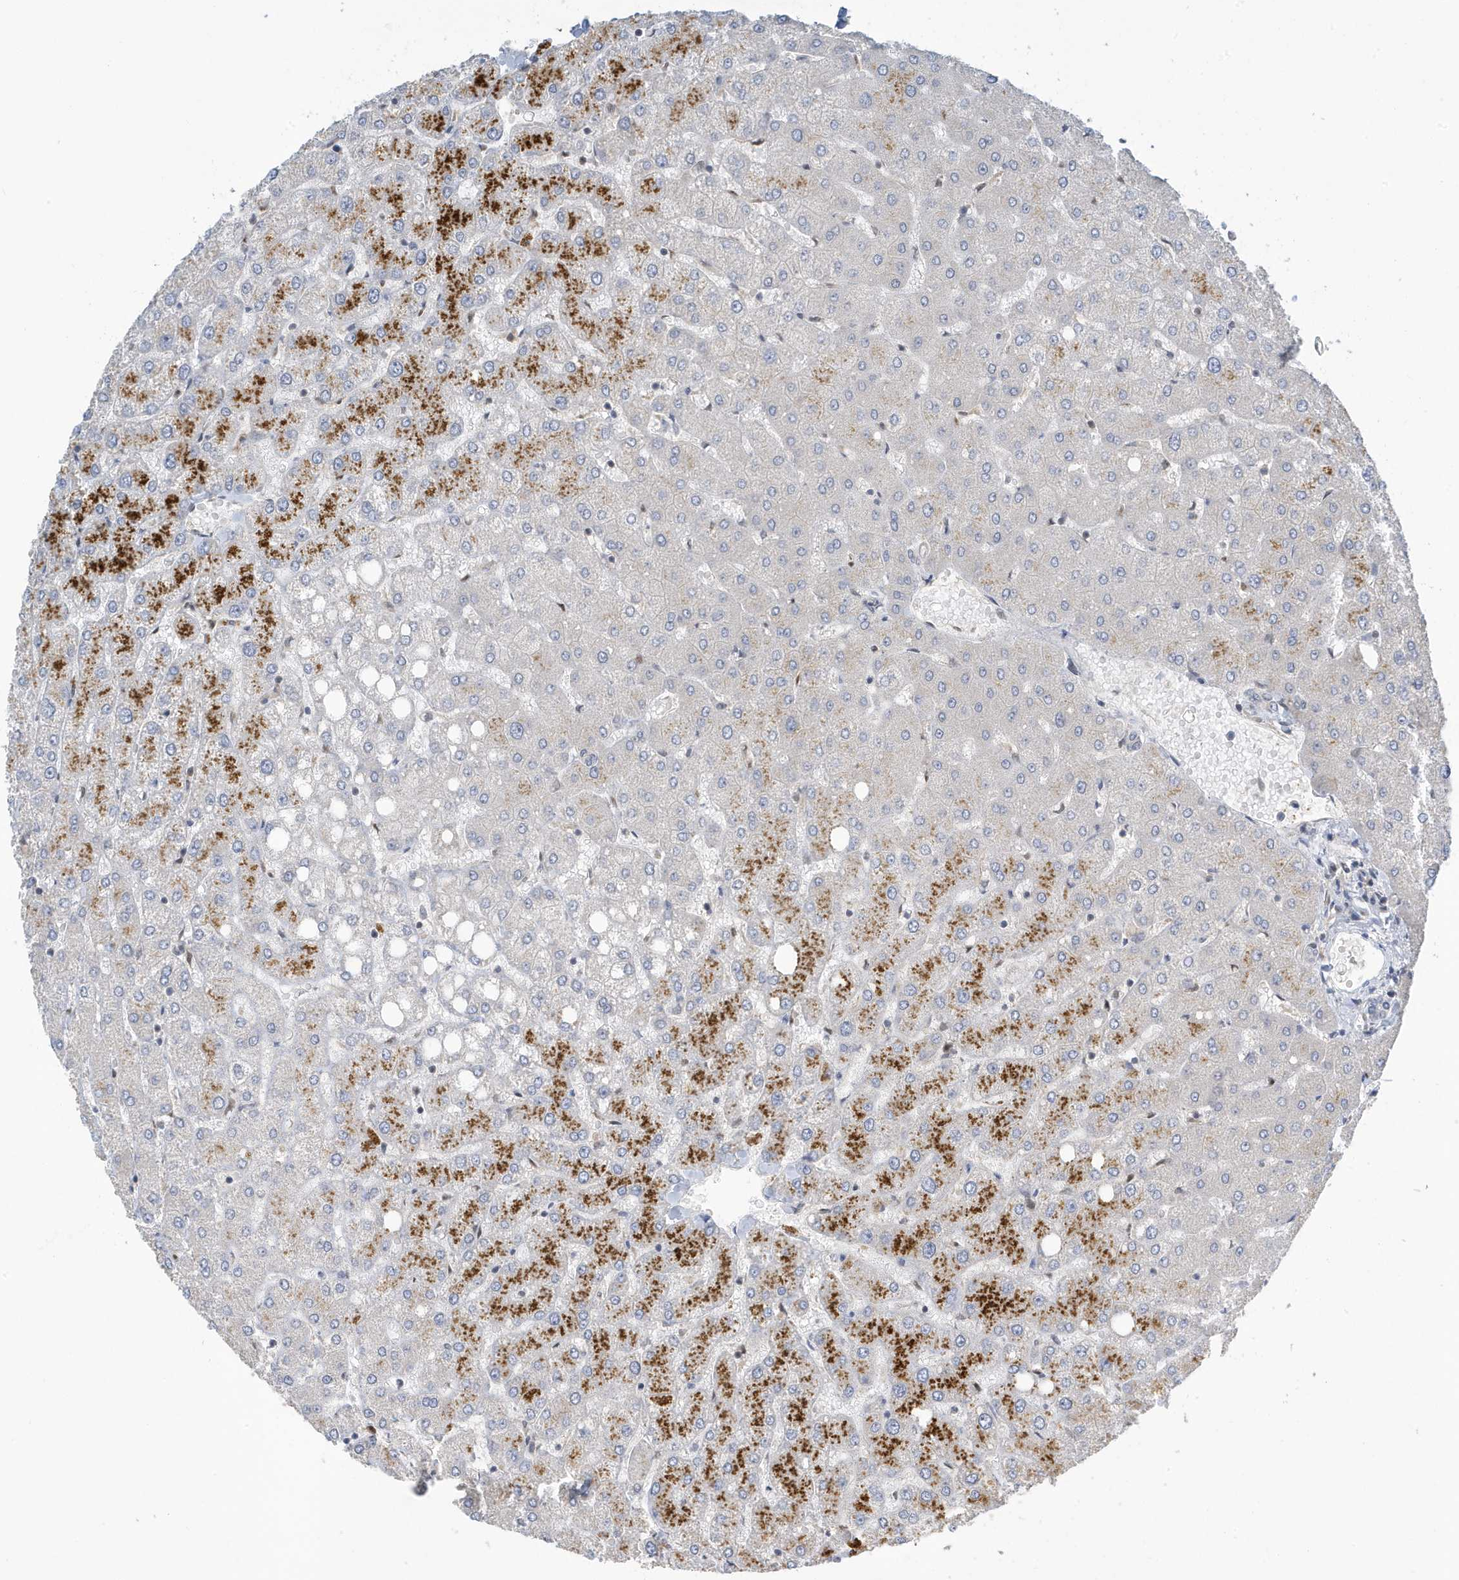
{"staining": {"intensity": "negative", "quantity": "none", "location": "none"}, "tissue": "liver", "cell_type": "Cholangiocytes", "image_type": "normal", "snomed": [{"axis": "morphology", "description": "Normal tissue, NOS"}, {"axis": "topography", "description": "Liver"}], "caption": "Immunohistochemistry of normal human liver shows no expression in cholangiocytes. (DAB (3,3'-diaminobenzidine) IHC with hematoxylin counter stain).", "gene": "NCOA7", "patient": {"sex": "female", "age": 54}}